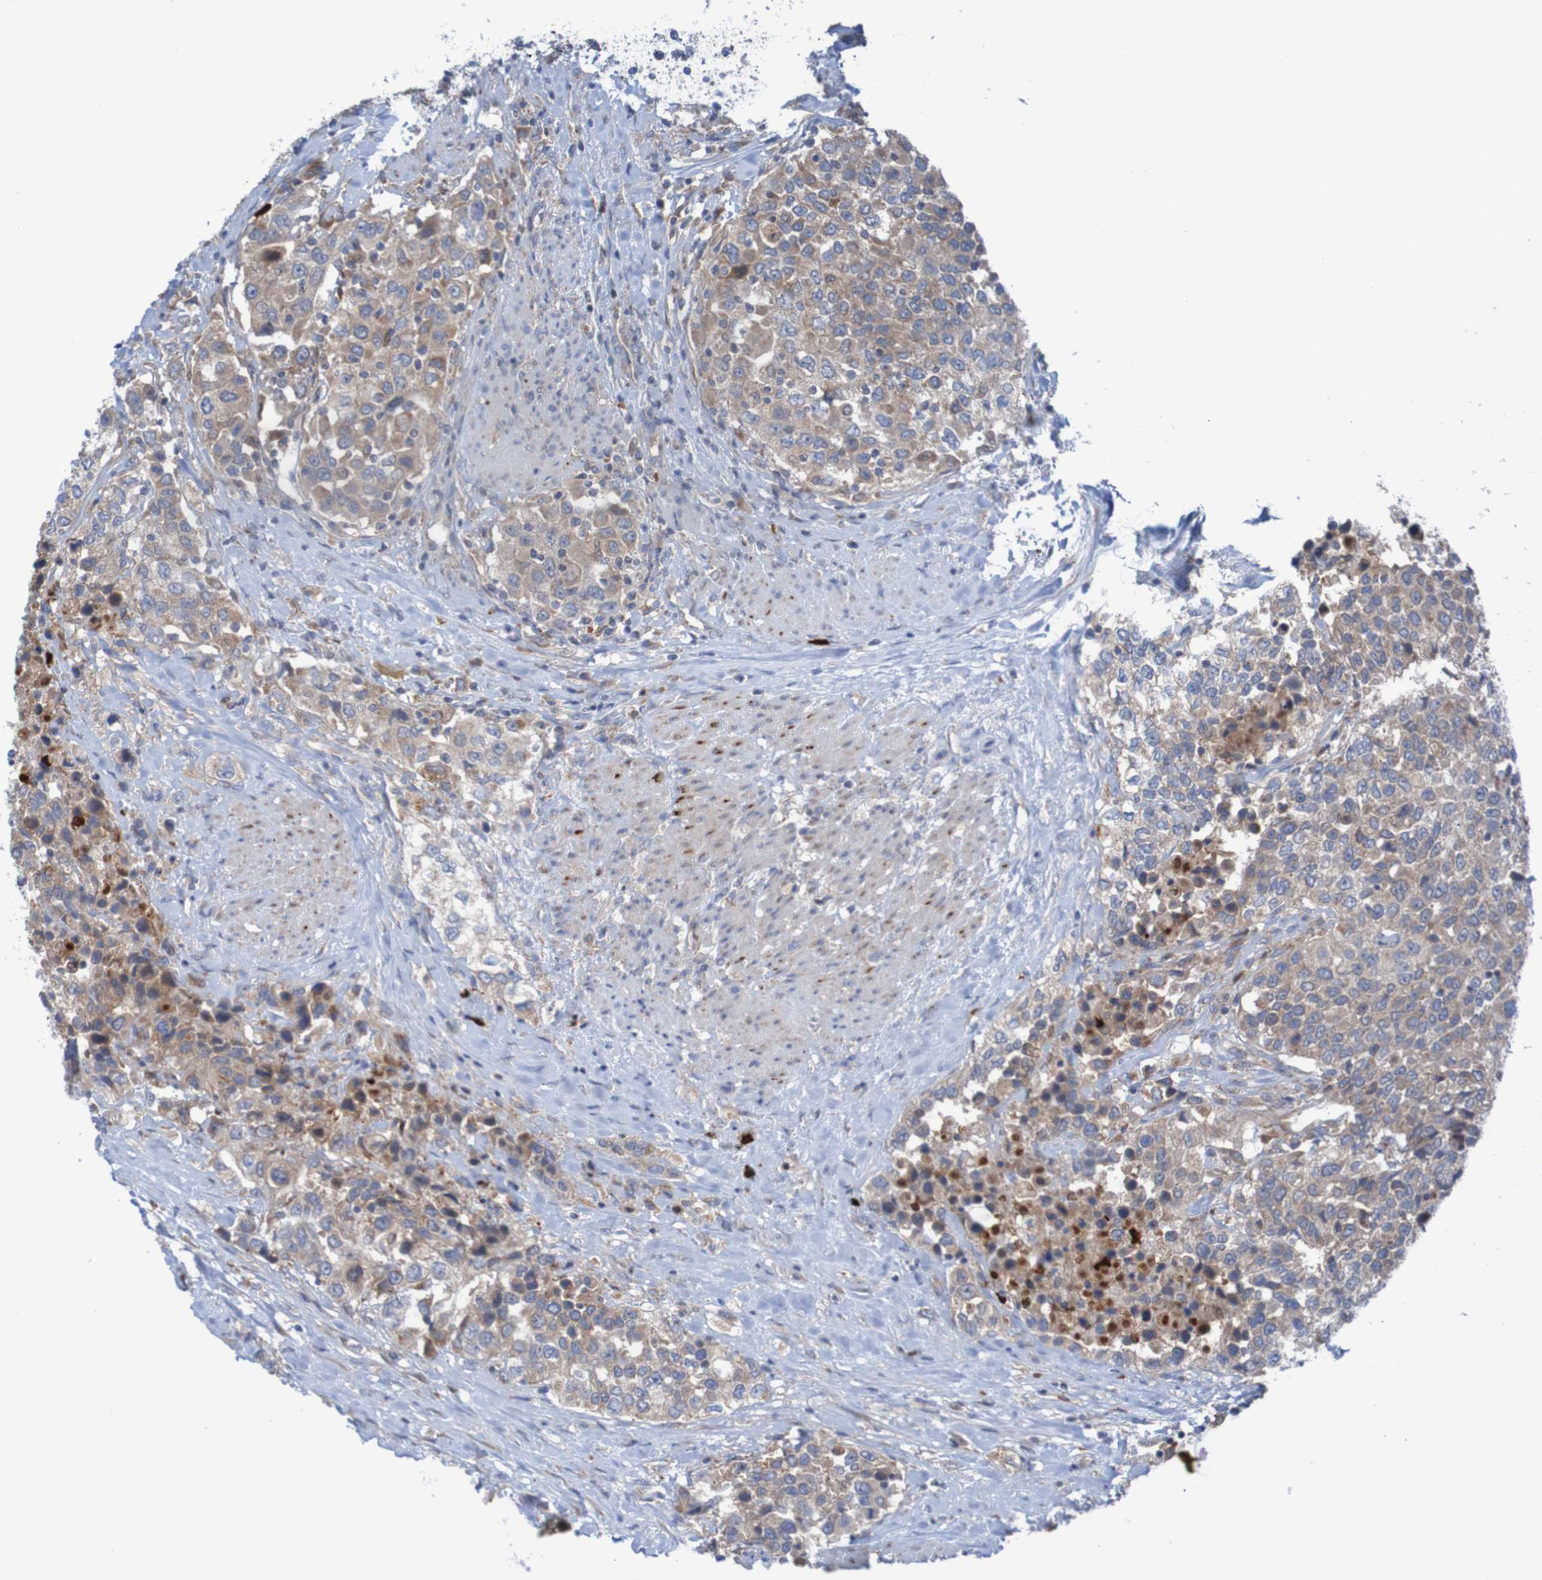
{"staining": {"intensity": "weak", "quantity": ">75%", "location": "cytoplasmic/membranous"}, "tissue": "urothelial cancer", "cell_type": "Tumor cells", "image_type": "cancer", "snomed": [{"axis": "morphology", "description": "Urothelial carcinoma, High grade"}, {"axis": "topography", "description": "Urinary bladder"}], "caption": "This histopathology image displays urothelial carcinoma (high-grade) stained with immunohistochemistry (IHC) to label a protein in brown. The cytoplasmic/membranous of tumor cells show weak positivity for the protein. Nuclei are counter-stained blue.", "gene": "PARP4", "patient": {"sex": "female", "age": 80}}